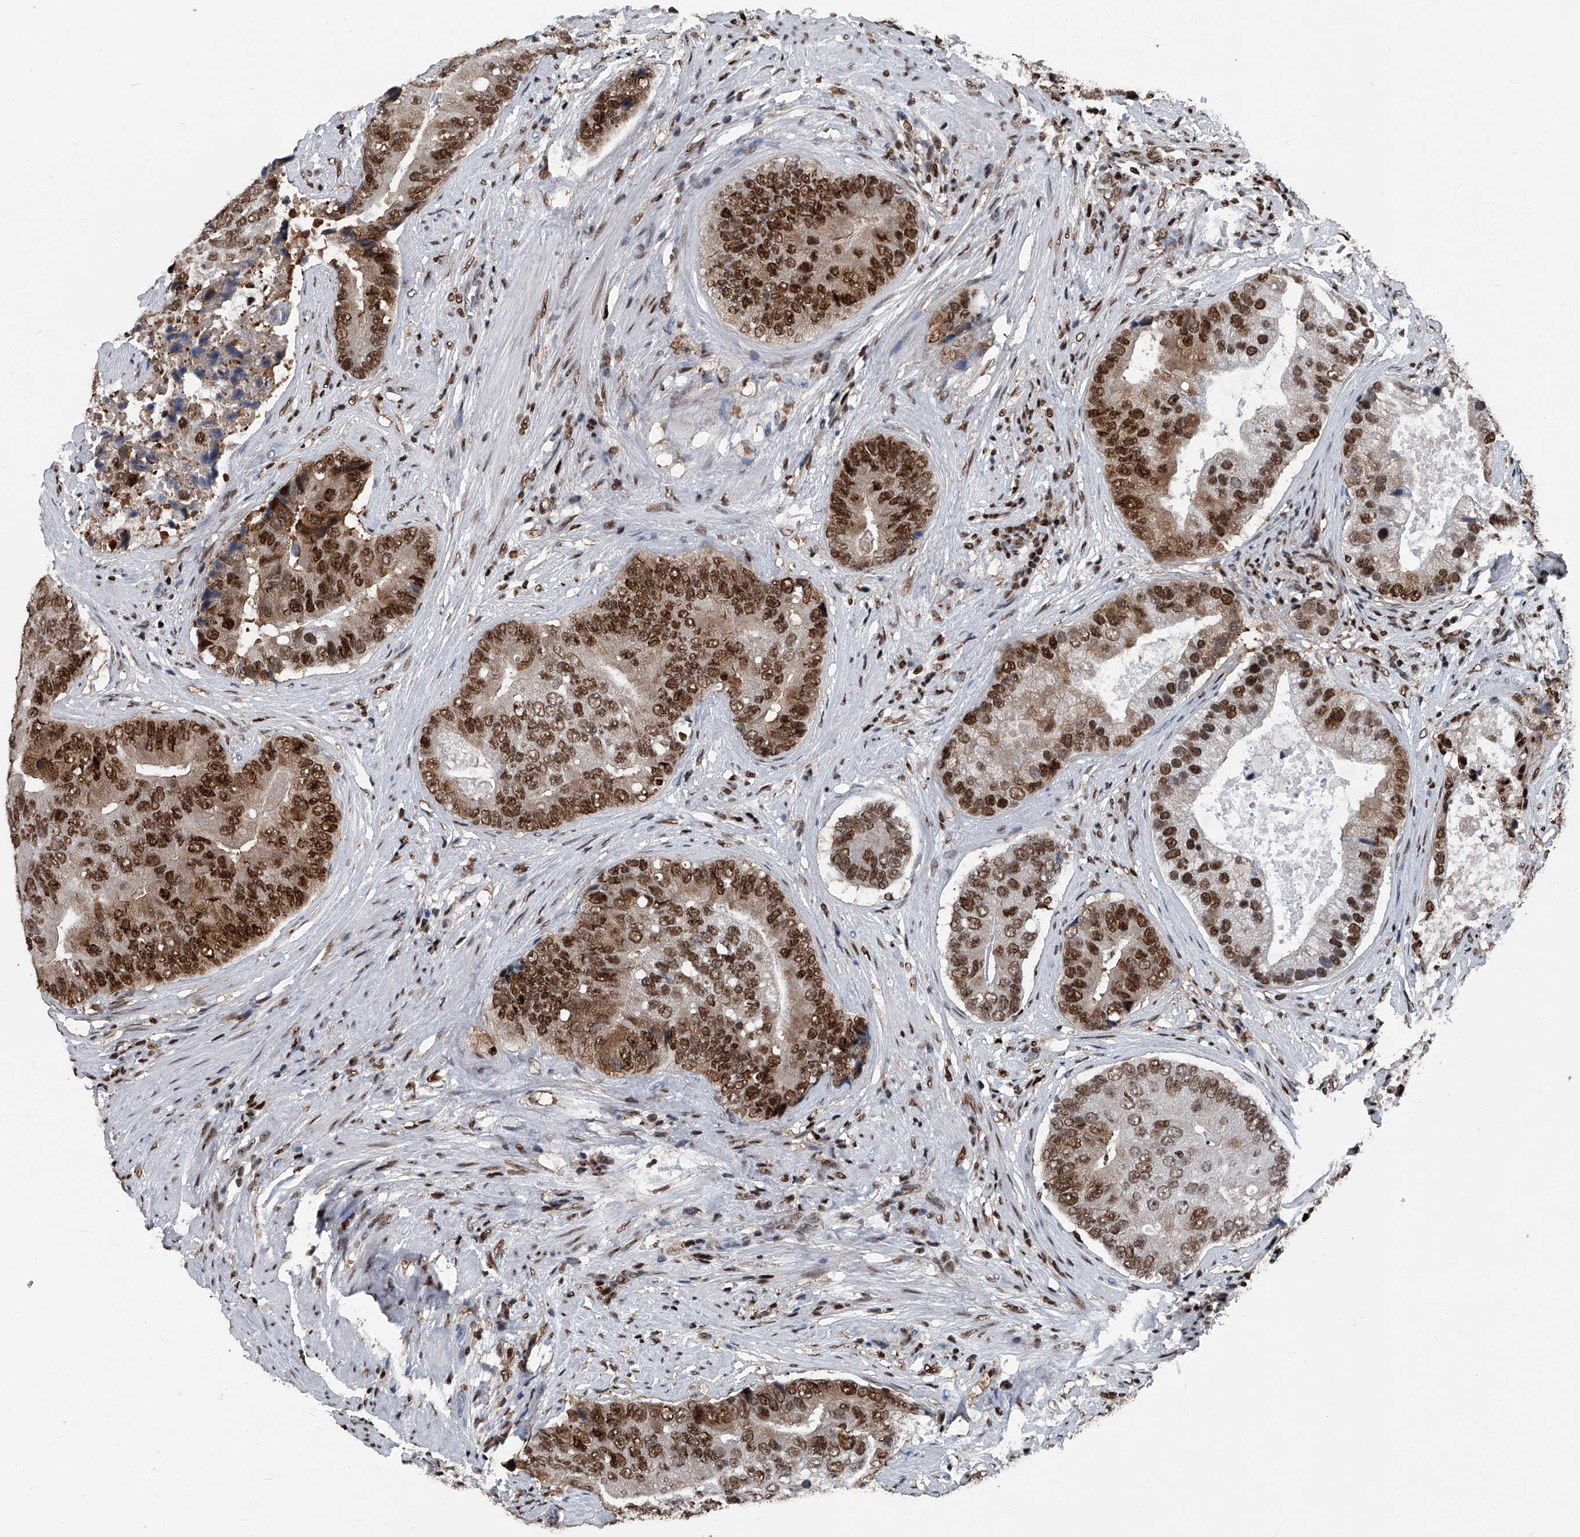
{"staining": {"intensity": "strong", "quantity": ">75%", "location": "cytoplasmic/membranous,nuclear"}, "tissue": "prostate cancer", "cell_type": "Tumor cells", "image_type": "cancer", "snomed": [{"axis": "morphology", "description": "Adenocarcinoma, High grade"}, {"axis": "topography", "description": "Prostate"}], "caption": "Strong cytoplasmic/membranous and nuclear staining is identified in approximately >75% of tumor cells in high-grade adenocarcinoma (prostate). The staining was performed using DAB (3,3'-diaminobenzidine), with brown indicating positive protein expression. Nuclei are stained blue with hematoxylin.", "gene": "FKBP5", "patient": {"sex": "male", "age": 70}}